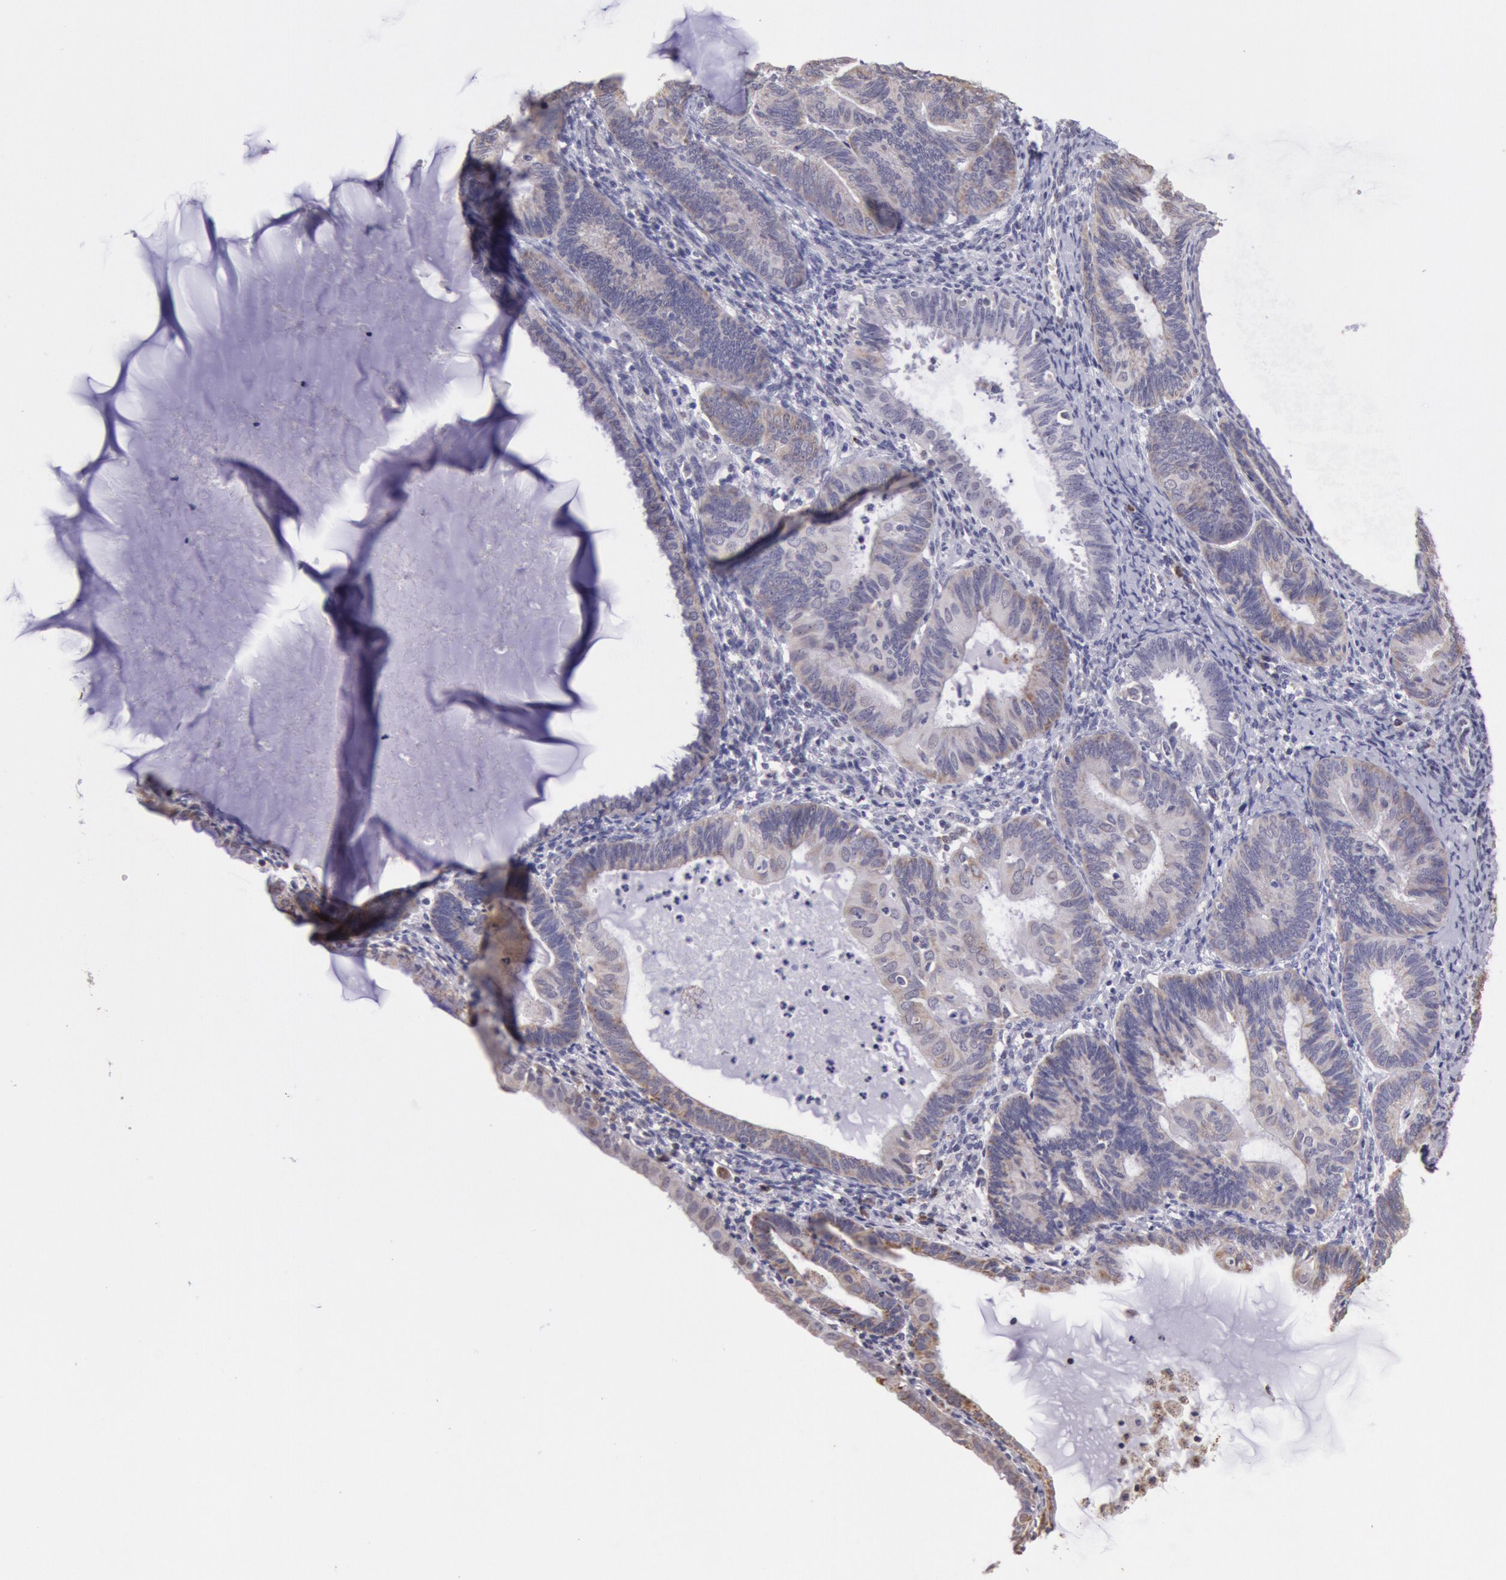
{"staining": {"intensity": "moderate", "quantity": "25%-75%", "location": "cytoplasmic/membranous"}, "tissue": "endometrial cancer", "cell_type": "Tumor cells", "image_type": "cancer", "snomed": [{"axis": "morphology", "description": "Adenocarcinoma, NOS"}, {"axis": "topography", "description": "Endometrium"}], "caption": "The micrograph demonstrates staining of adenocarcinoma (endometrial), revealing moderate cytoplasmic/membranous protein positivity (brown color) within tumor cells.", "gene": "FRMD6", "patient": {"sex": "female", "age": 63}}